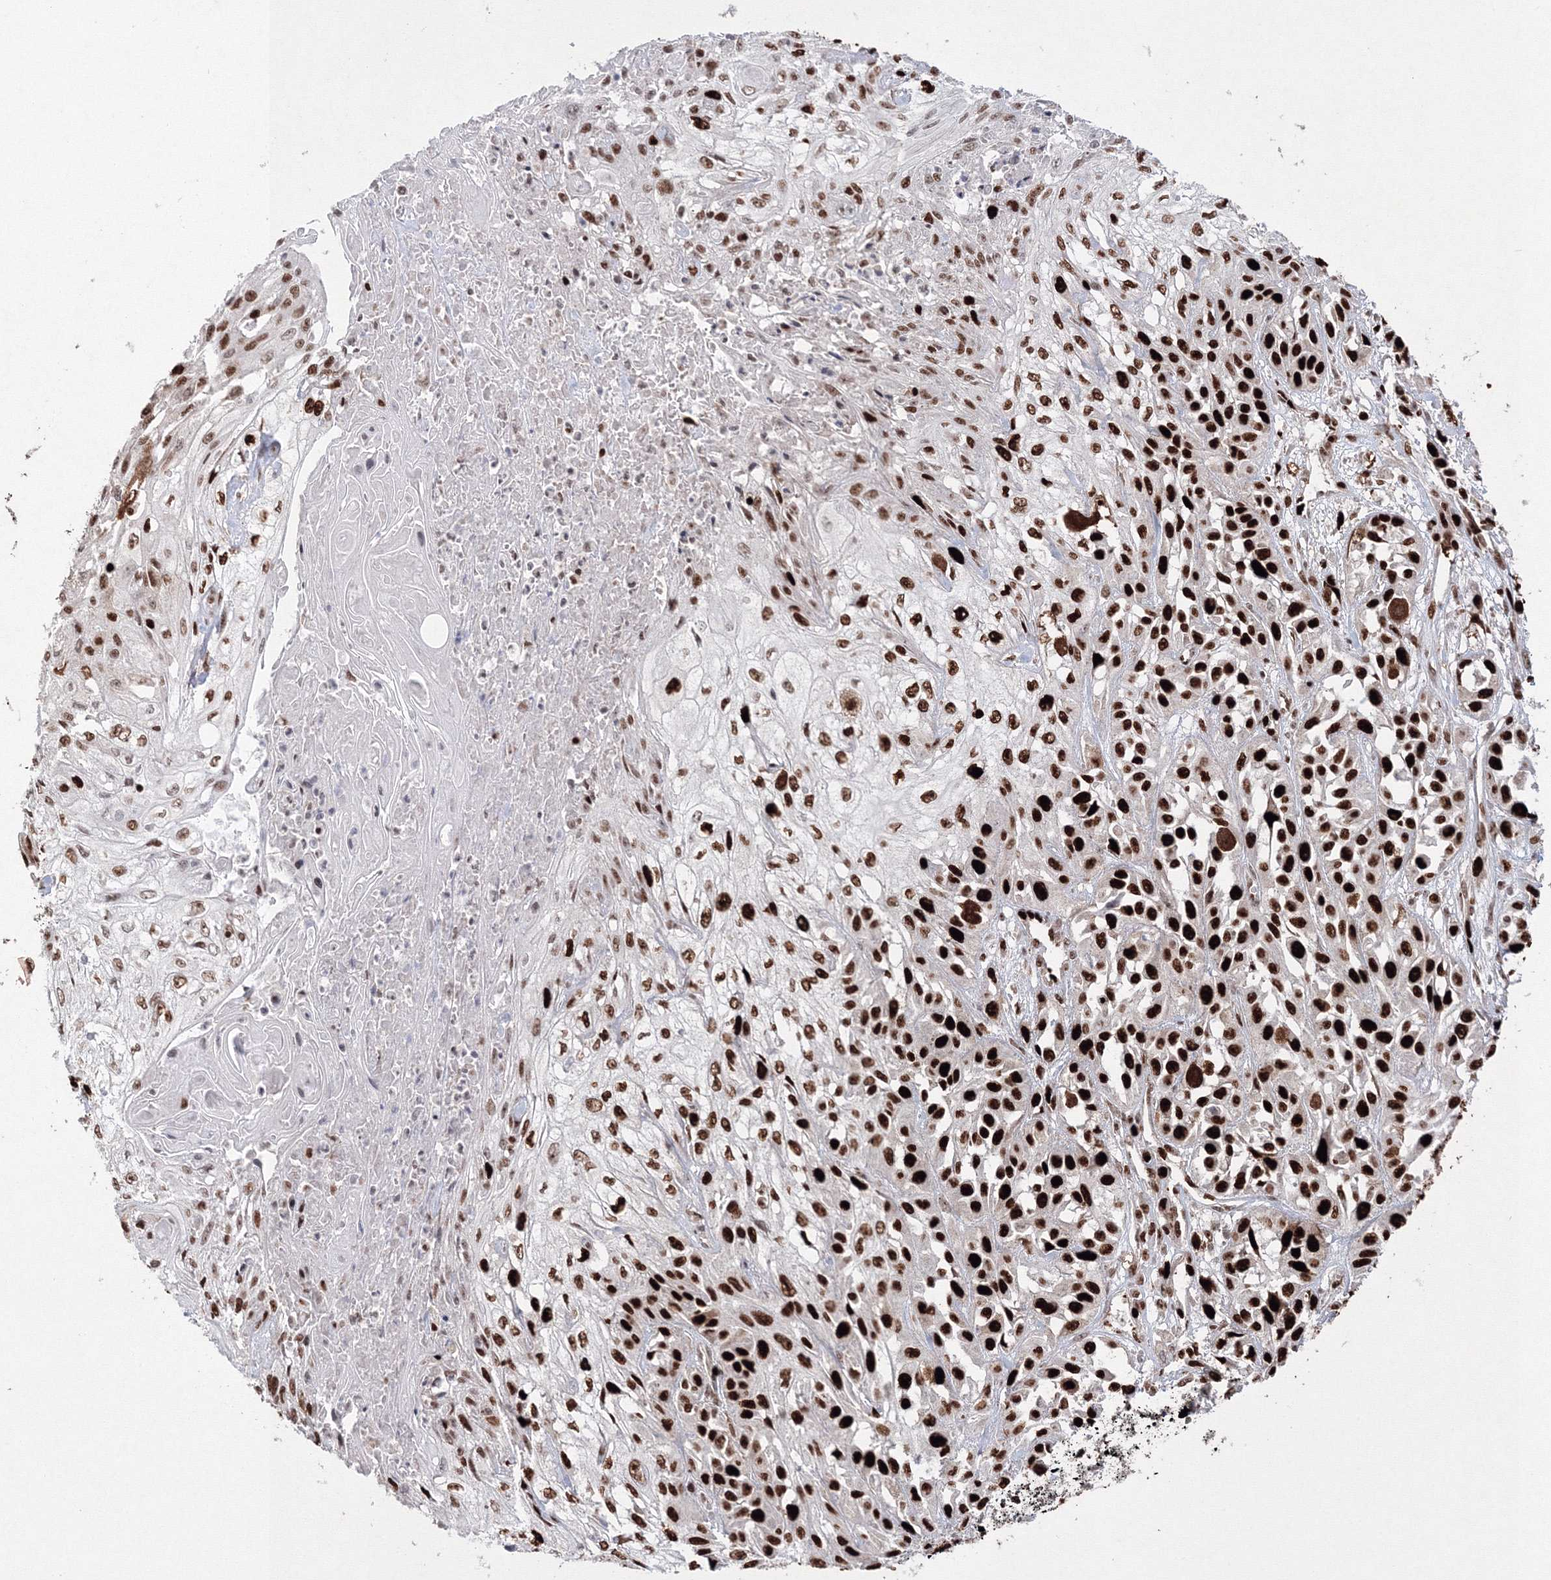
{"staining": {"intensity": "strong", "quantity": ">75%", "location": "nuclear"}, "tissue": "skin cancer", "cell_type": "Tumor cells", "image_type": "cancer", "snomed": [{"axis": "morphology", "description": "Squamous cell carcinoma, NOS"}, {"axis": "morphology", "description": "Squamous cell carcinoma, metastatic, NOS"}, {"axis": "topography", "description": "Skin"}, {"axis": "topography", "description": "Lymph node"}], "caption": "Squamous cell carcinoma (skin) stained with DAB IHC displays high levels of strong nuclear positivity in approximately >75% of tumor cells.", "gene": "LIG1", "patient": {"sex": "male", "age": 75}}